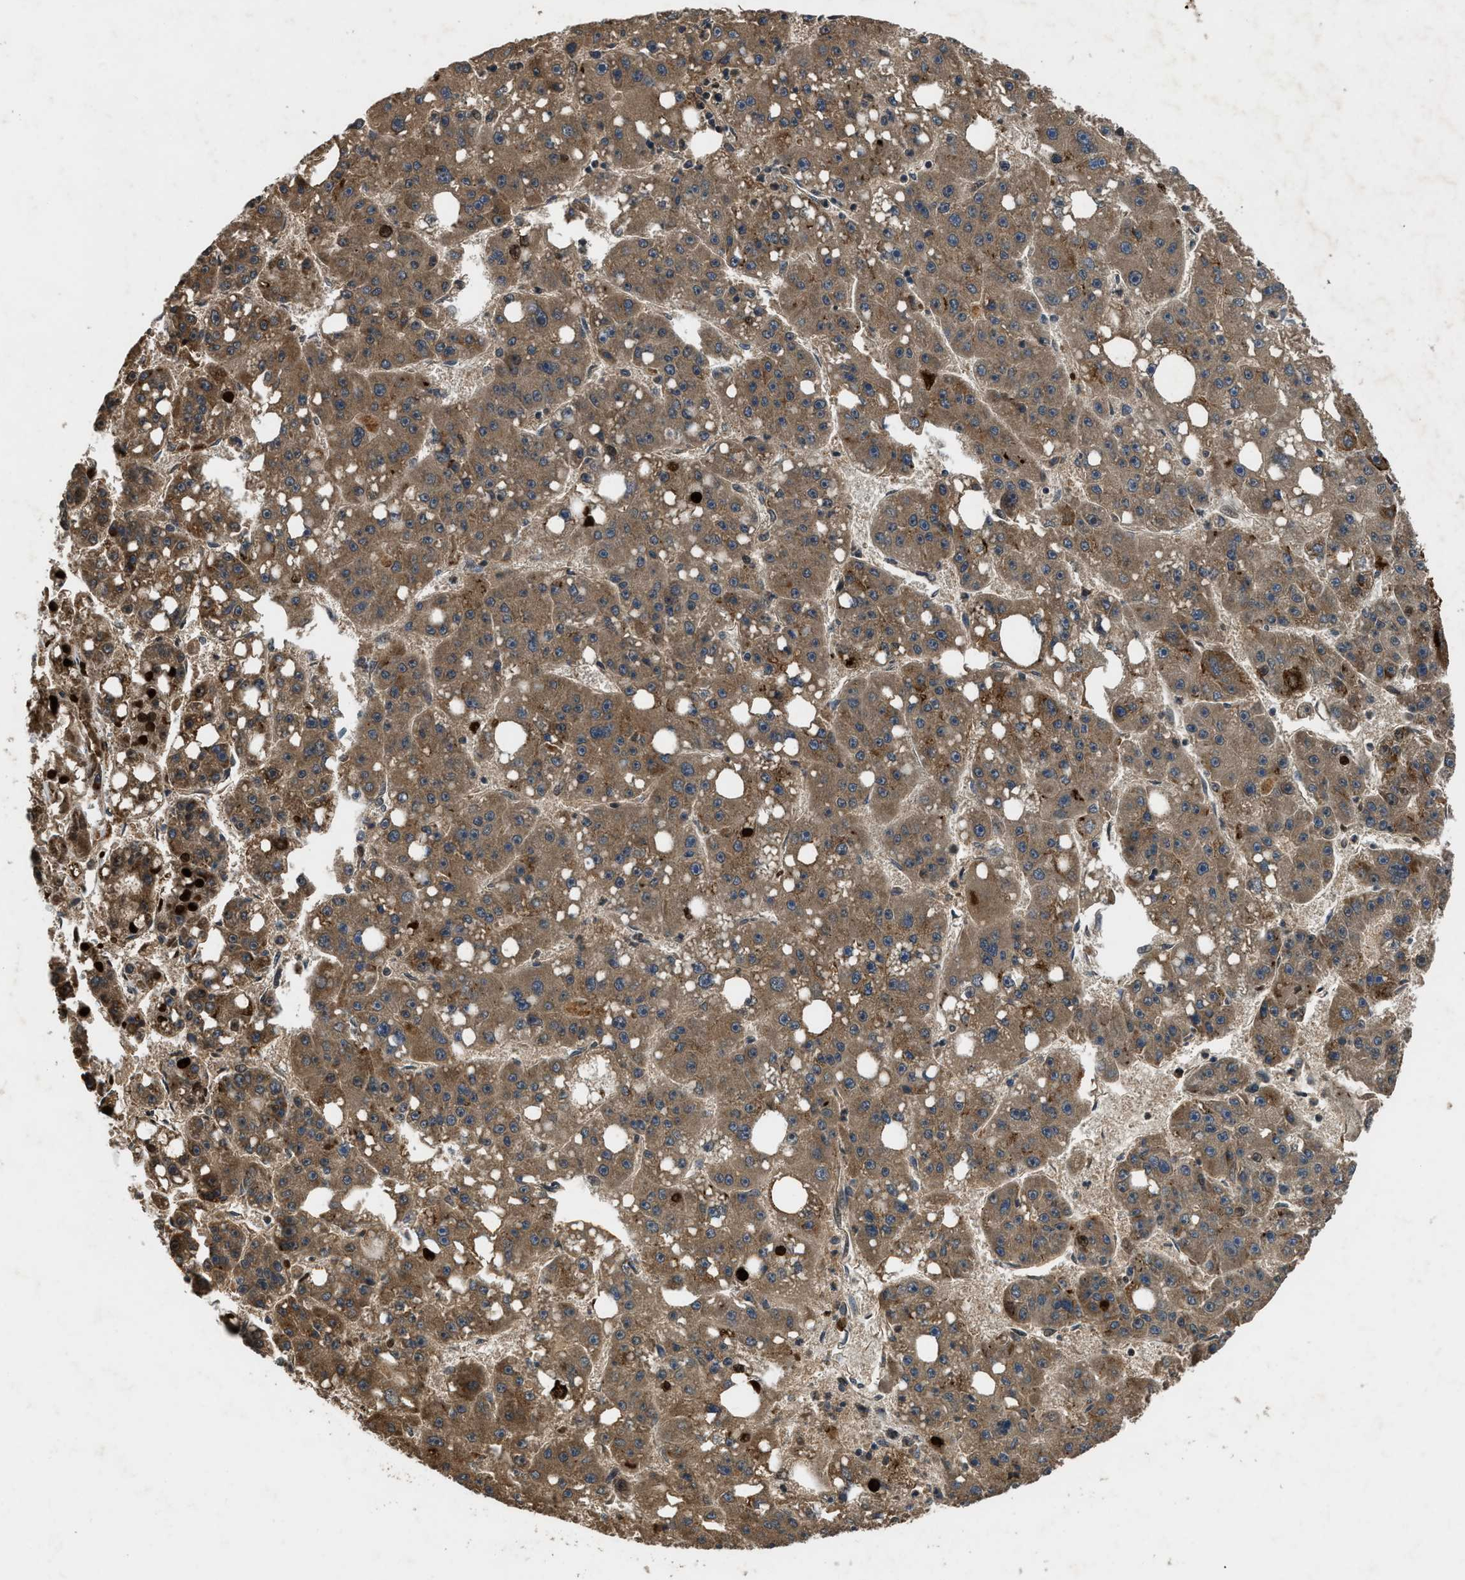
{"staining": {"intensity": "moderate", "quantity": ">75%", "location": "cytoplasmic/membranous"}, "tissue": "liver cancer", "cell_type": "Tumor cells", "image_type": "cancer", "snomed": [{"axis": "morphology", "description": "Carcinoma, Hepatocellular, NOS"}, {"axis": "topography", "description": "Liver"}], "caption": "Liver cancer stained with a protein marker displays moderate staining in tumor cells.", "gene": "RPS6KB1", "patient": {"sex": "female", "age": 61}}